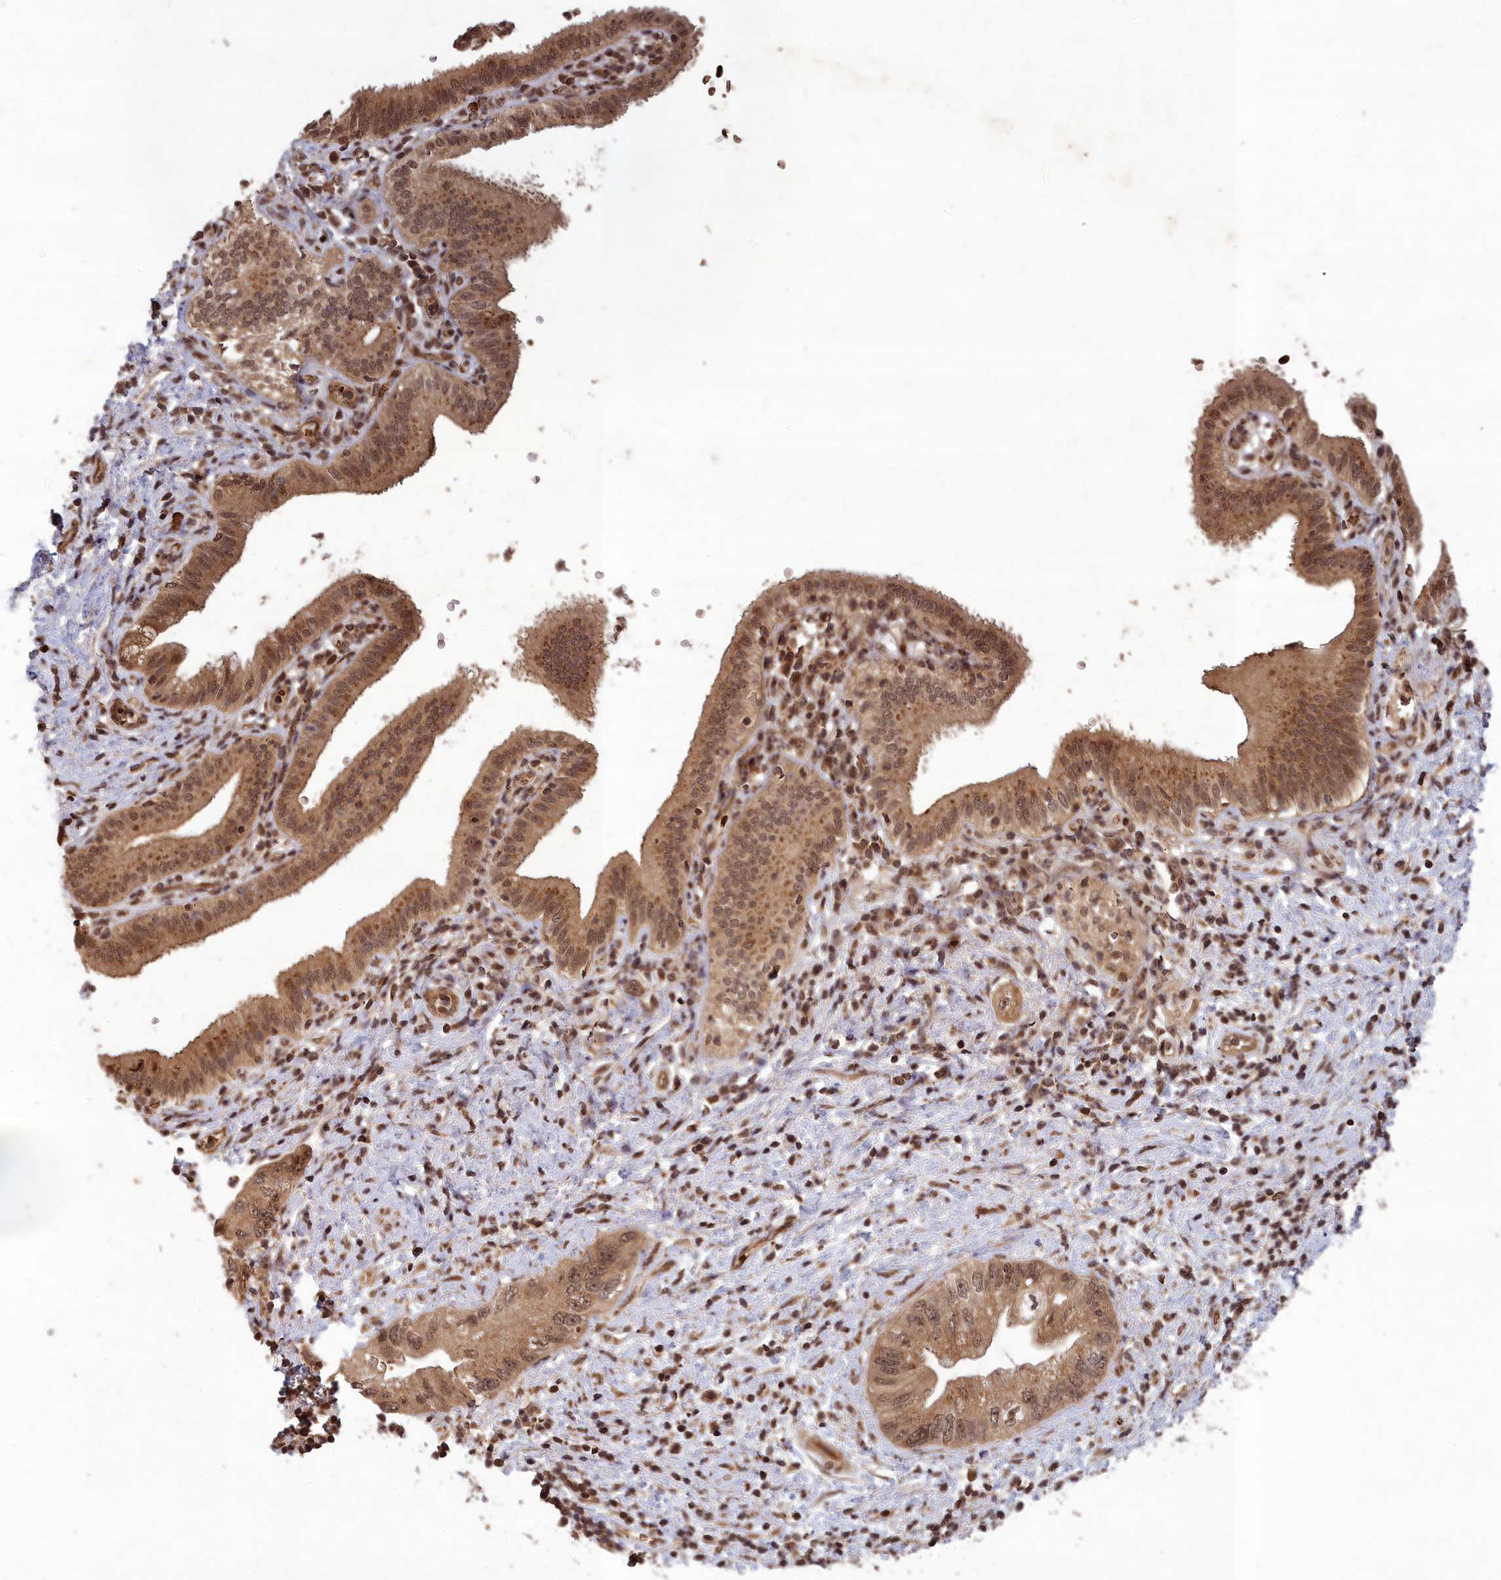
{"staining": {"intensity": "moderate", "quantity": ">75%", "location": "cytoplasmic/membranous,nuclear"}, "tissue": "pancreatic cancer", "cell_type": "Tumor cells", "image_type": "cancer", "snomed": [{"axis": "morphology", "description": "Adenocarcinoma, NOS"}, {"axis": "topography", "description": "Pancreas"}], "caption": "The micrograph reveals staining of pancreatic cancer (adenocarcinoma), revealing moderate cytoplasmic/membranous and nuclear protein expression (brown color) within tumor cells.", "gene": "SRMS", "patient": {"sex": "female", "age": 73}}